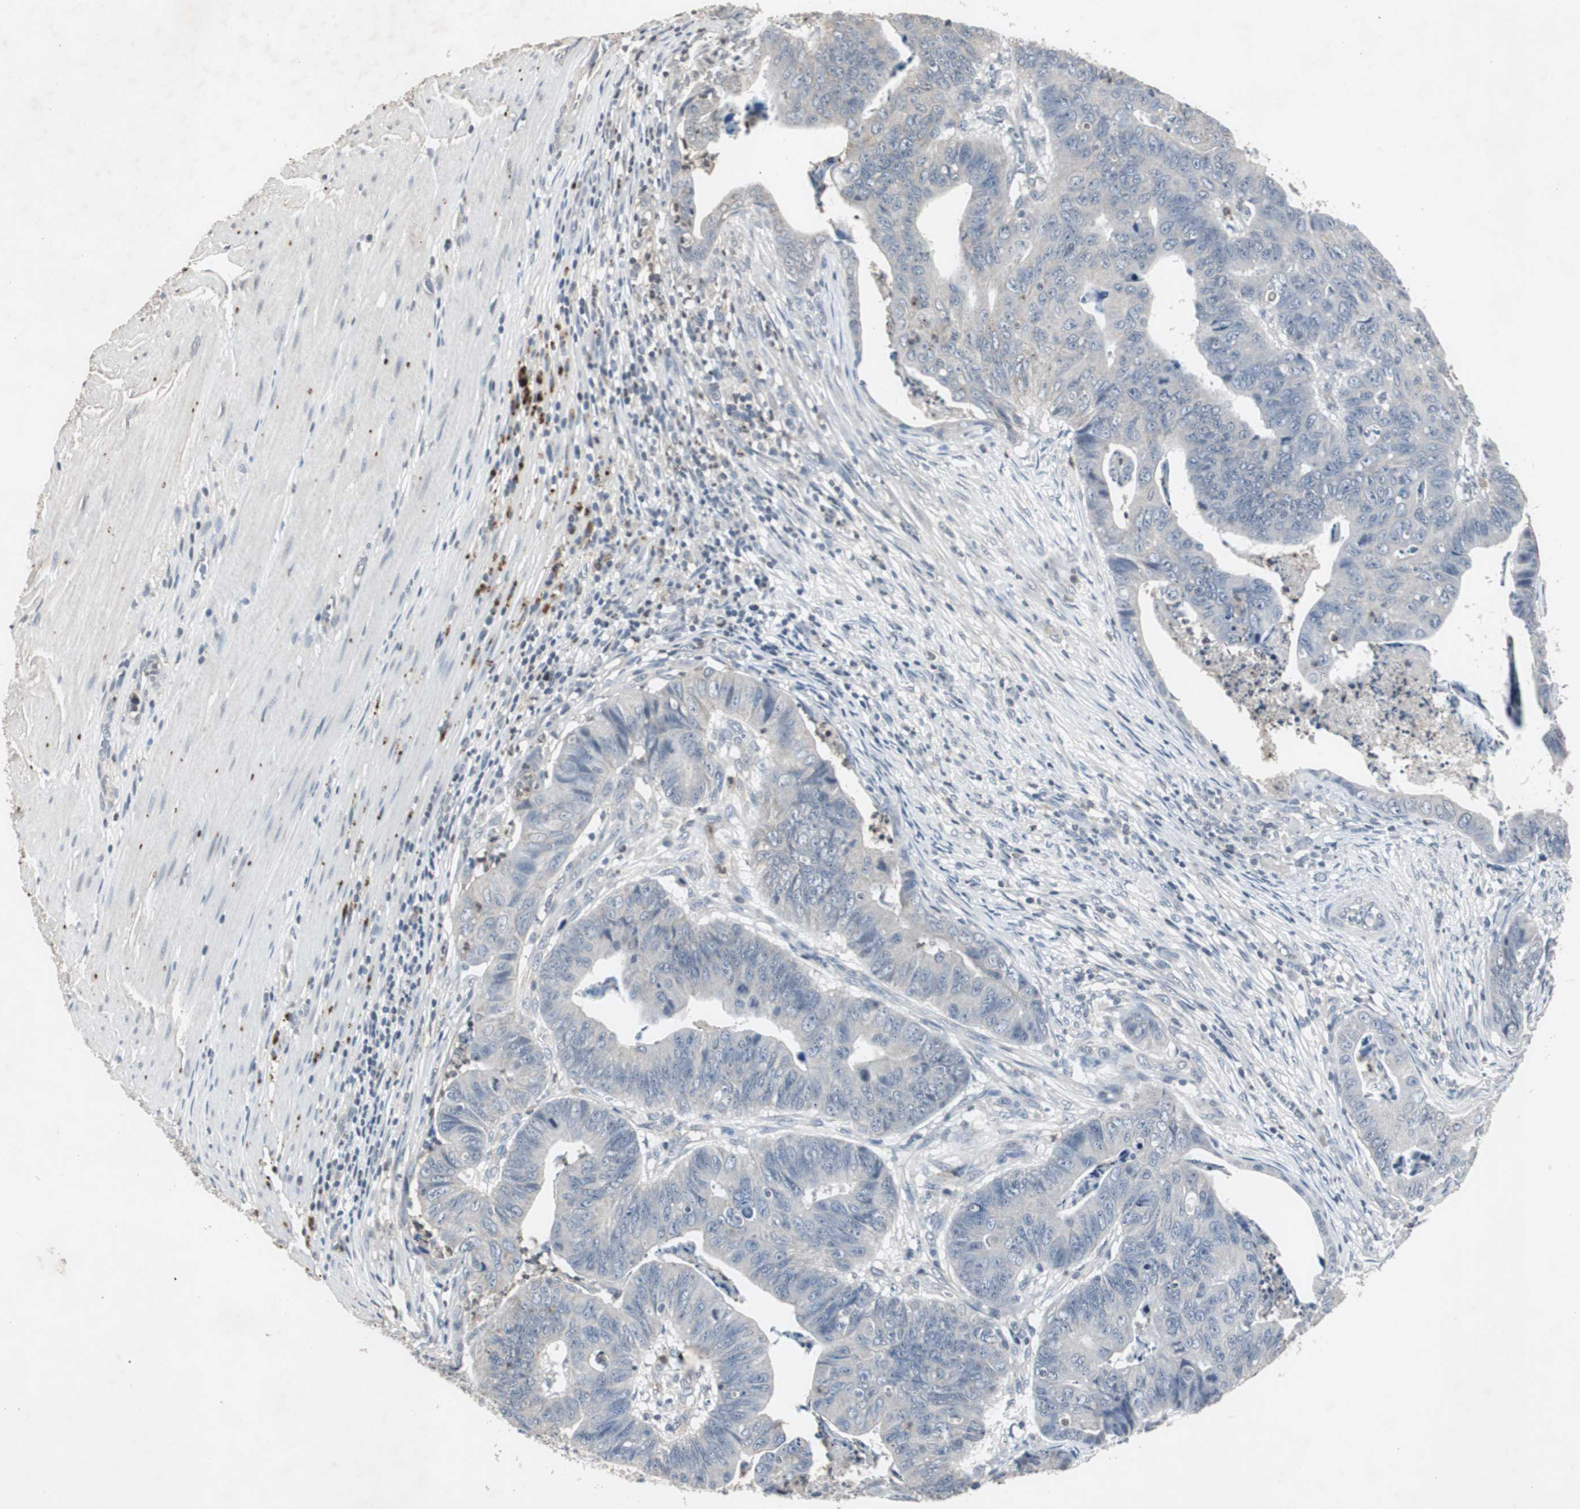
{"staining": {"intensity": "weak", "quantity": "<25%", "location": "cytoplasmic/membranous"}, "tissue": "stomach cancer", "cell_type": "Tumor cells", "image_type": "cancer", "snomed": [{"axis": "morphology", "description": "Adenocarcinoma, NOS"}, {"axis": "topography", "description": "Stomach, lower"}], "caption": "Immunohistochemical staining of stomach cancer exhibits no significant positivity in tumor cells.", "gene": "ADNP2", "patient": {"sex": "male", "age": 77}}